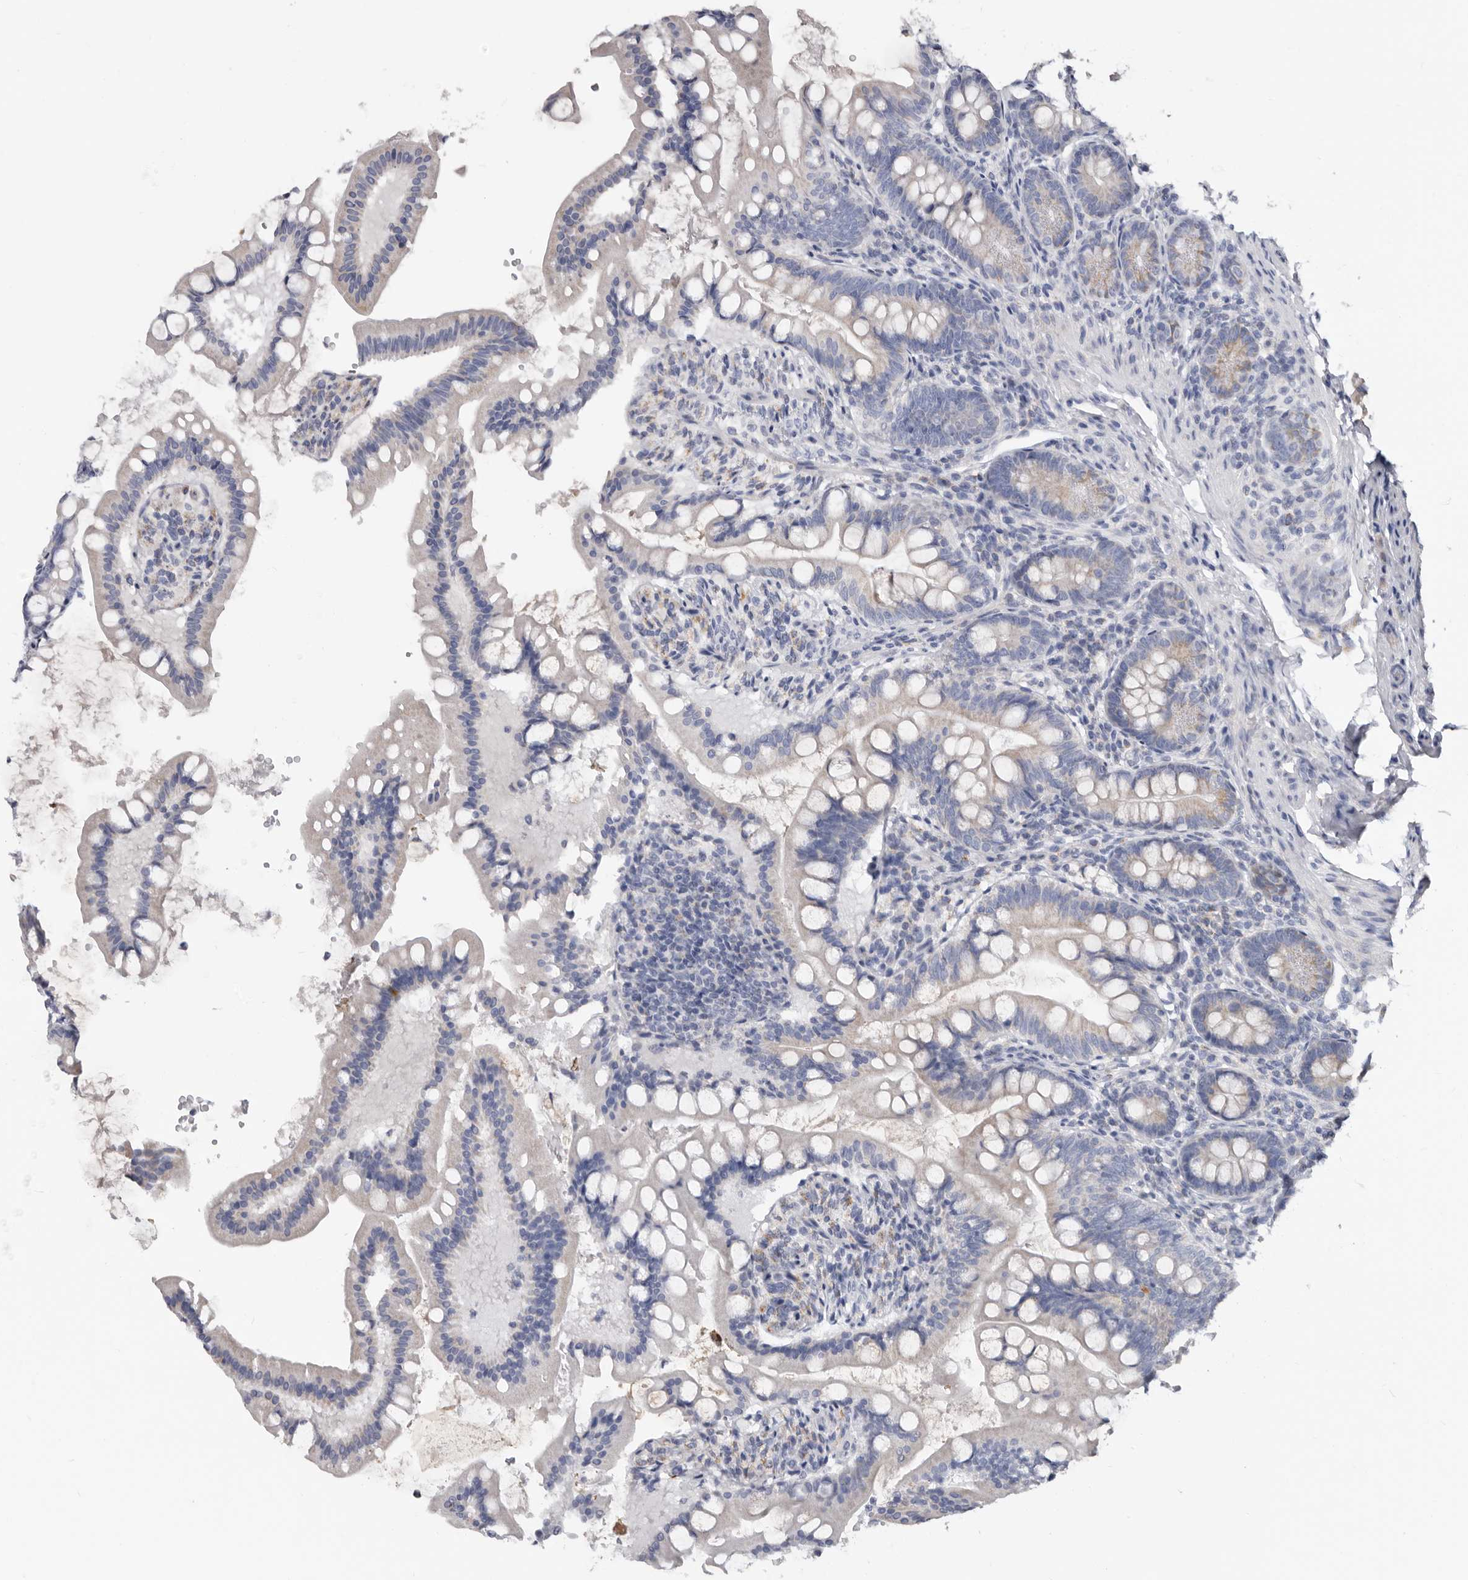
{"staining": {"intensity": "weak", "quantity": ">75%", "location": "cytoplasmic/membranous"}, "tissue": "small intestine", "cell_type": "Glandular cells", "image_type": "normal", "snomed": [{"axis": "morphology", "description": "Normal tissue, NOS"}, {"axis": "topography", "description": "Small intestine"}], "caption": "Immunohistochemistry histopathology image of unremarkable small intestine stained for a protein (brown), which exhibits low levels of weak cytoplasmic/membranous positivity in about >75% of glandular cells.", "gene": "RSPO2", "patient": {"sex": "male", "age": 7}}